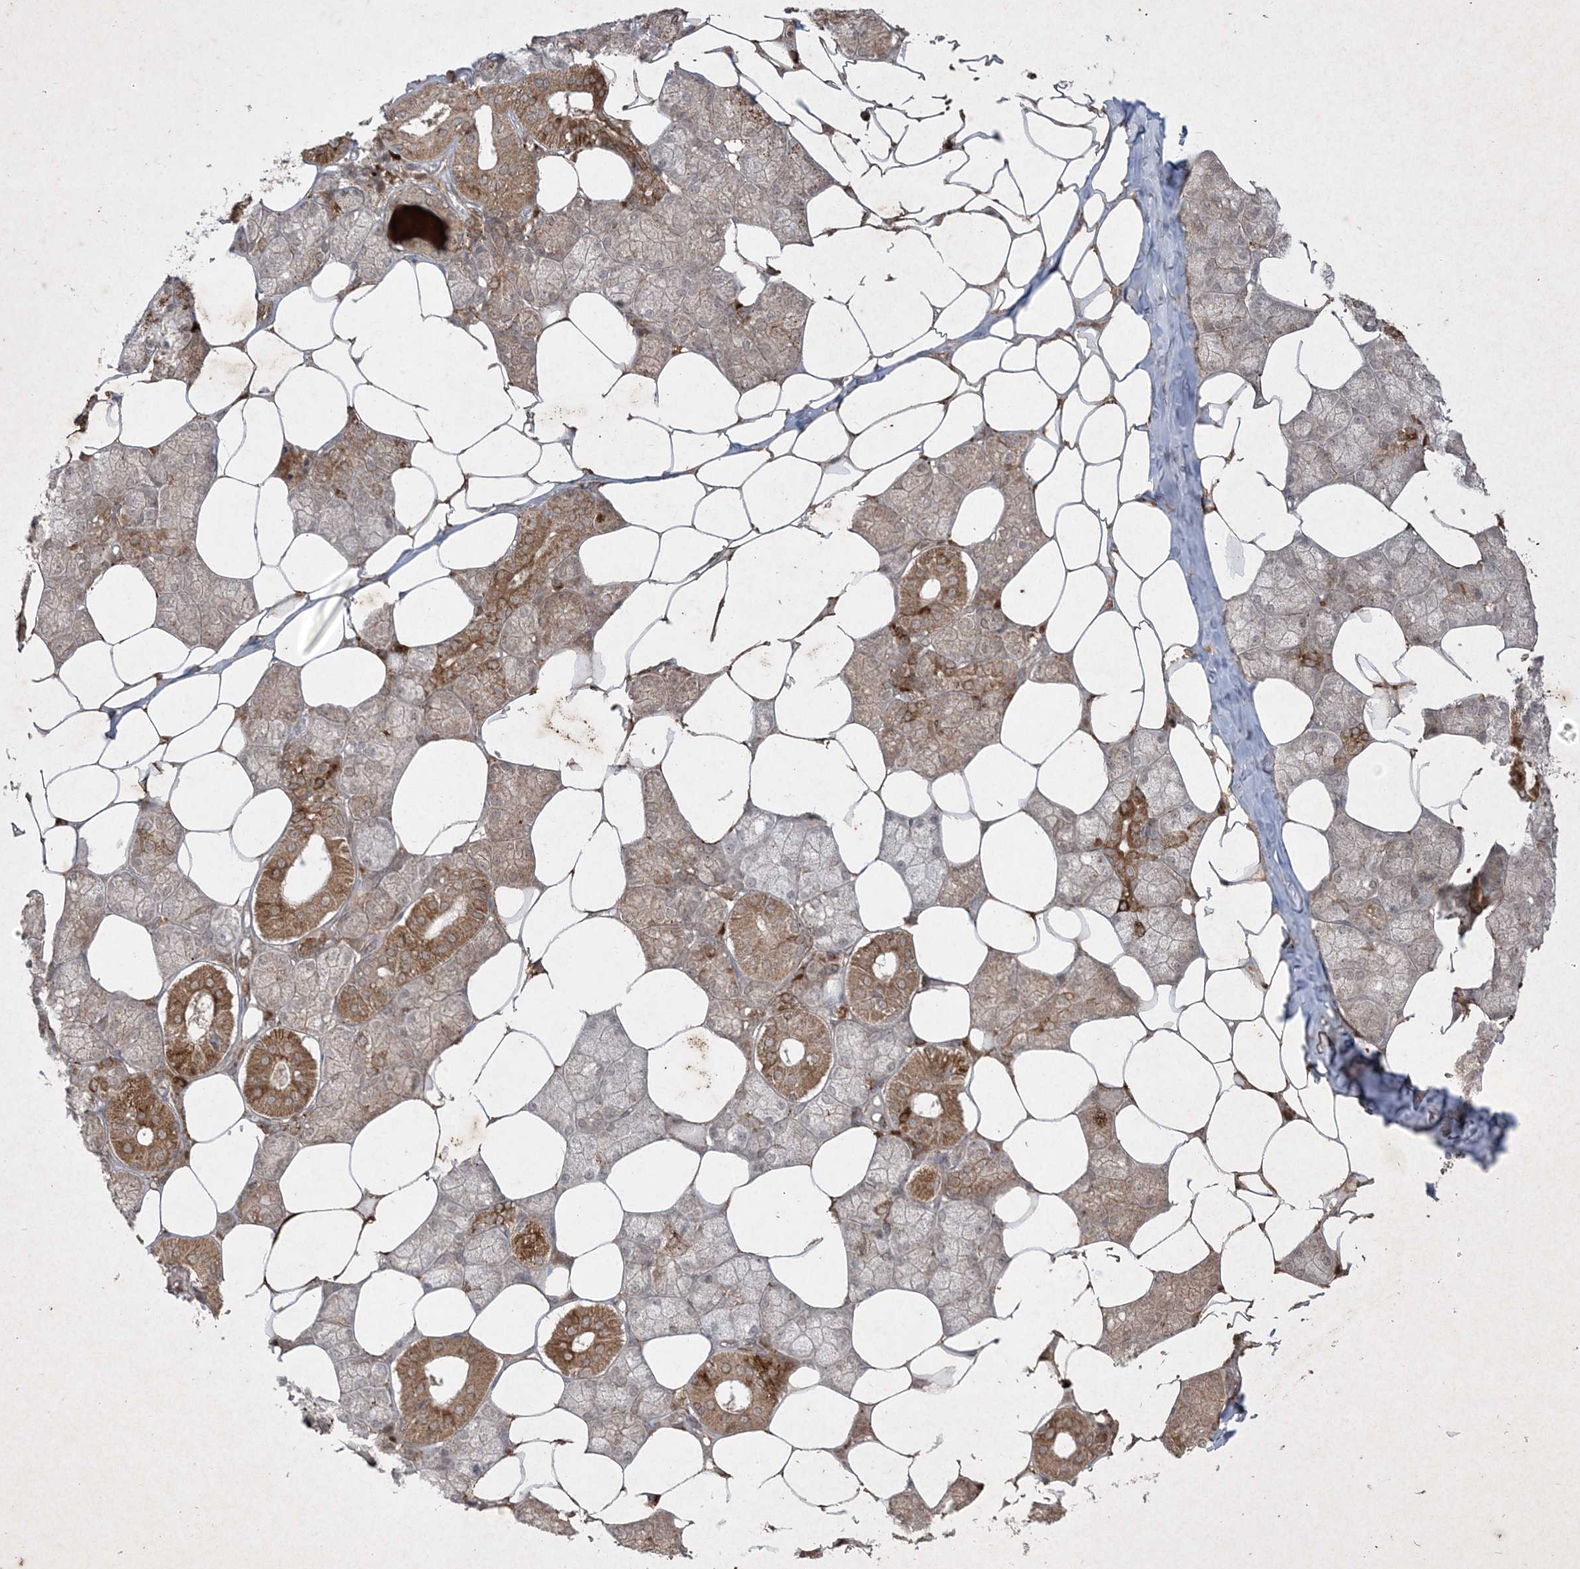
{"staining": {"intensity": "moderate", "quantity": "25%-75%", "location": "cytoplasmic/membranous"}, "tissue": "salivary gland", "cell_type": "Glandular cells", "image_type": "normal", "snomed": [{"axis": "morphology", "description": "Normal tissue, NOS"}, {"axis": "topography", "description": "Salivary gland"}], "caption": "An immunohistochemistry (IHC) histopathology image of benign tissue is shown. Protein staining in brown highlights moderate cytoplasmic/membranous positivity in salivary gland within glandular cells. (DAB = brown stain, brightfield microscopy at high magnification).", "gene": "PTK6", "patient": {"sex": "male", "age": 62}}